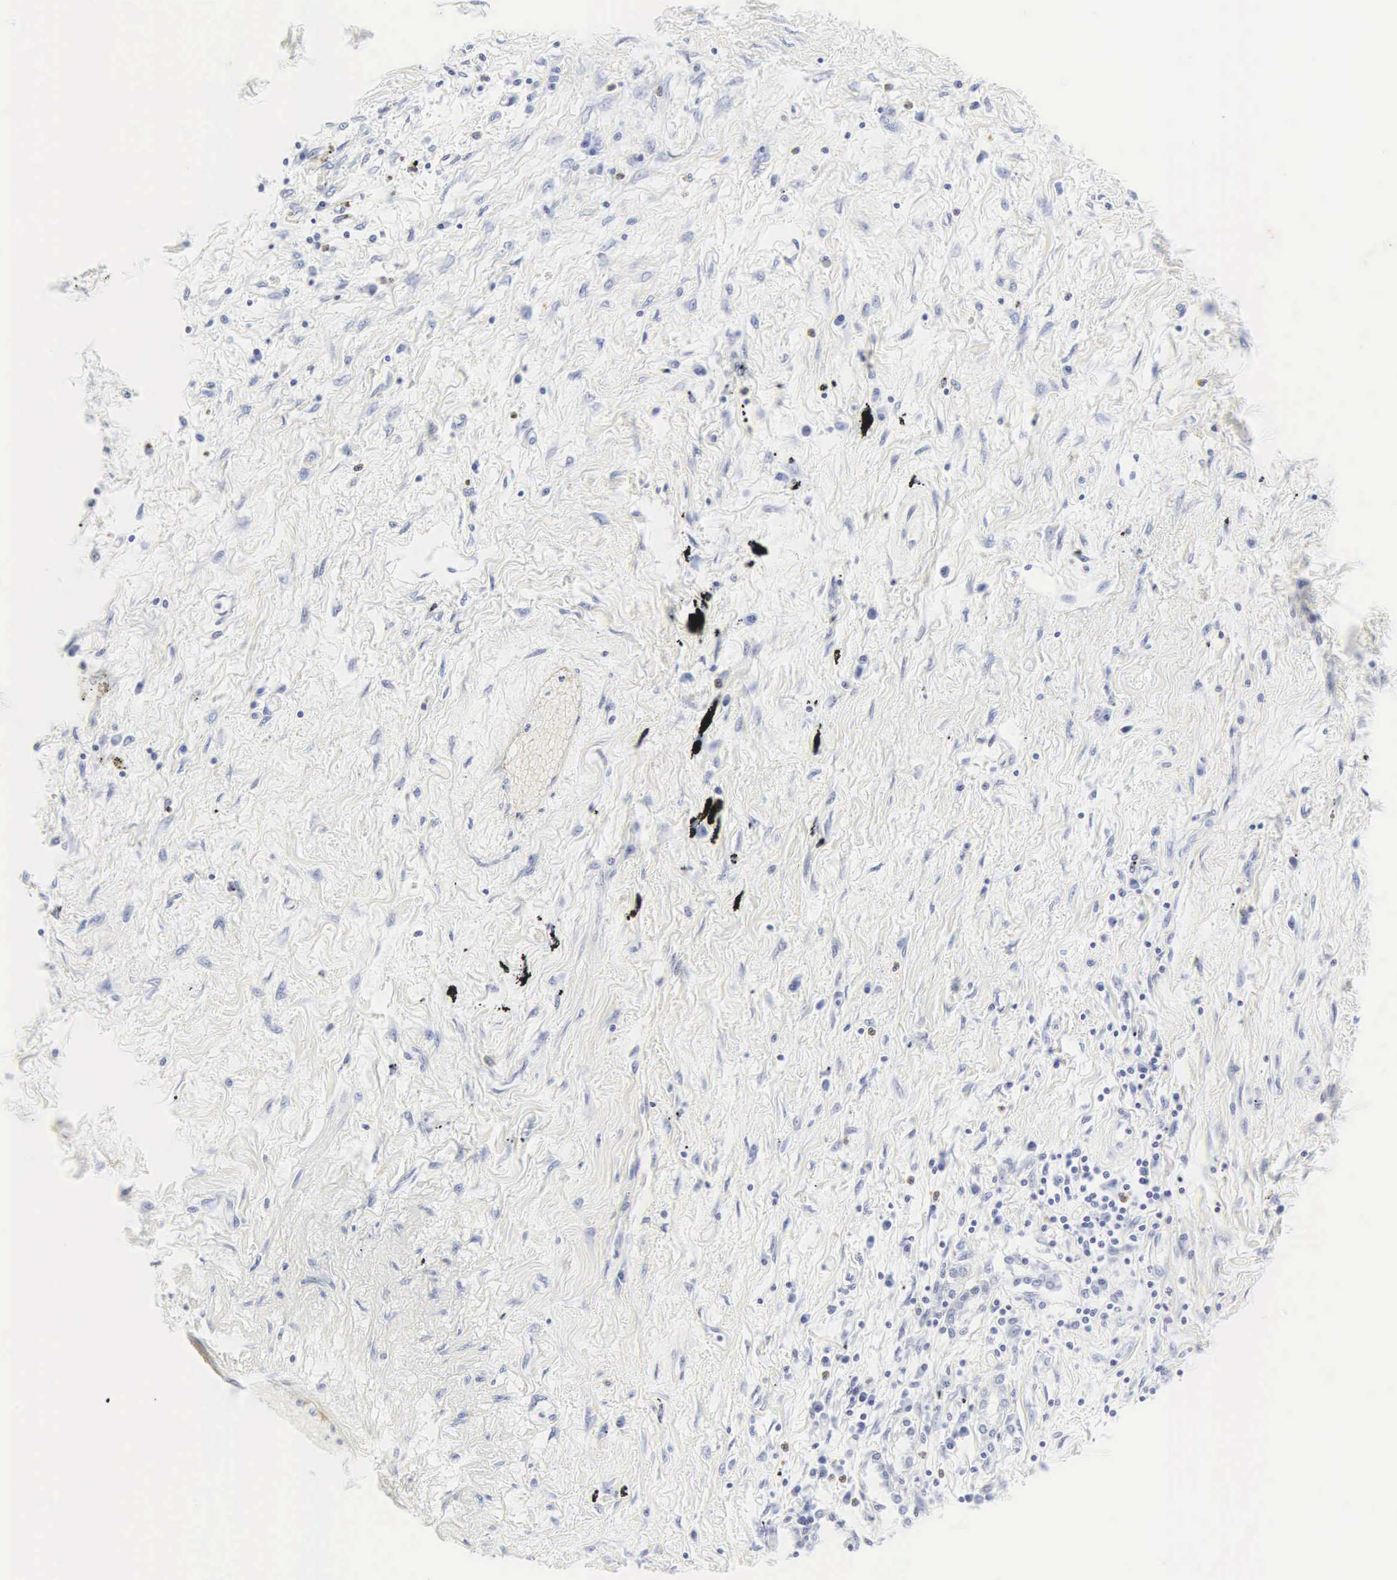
{"staining": {"intensity": "negative", "quantity": "none", "location": "none"}, "tissue": "lung cancer", "cell_type": "Tumor cells", "image_type": "cancer", "snomed": [{"axis": "morphology", "description": "Adenocarcinoma, NOS"}, {"axis": "topography", "description": "Lung"}], "caption": "Immunohistochemistry photomicrograph of adenocarcinoma (lung) stained for a protein (brown), which shows no staining in tumor cells.", "gene": "CGB3", "patient": {"sex": "male", "age": 60}}